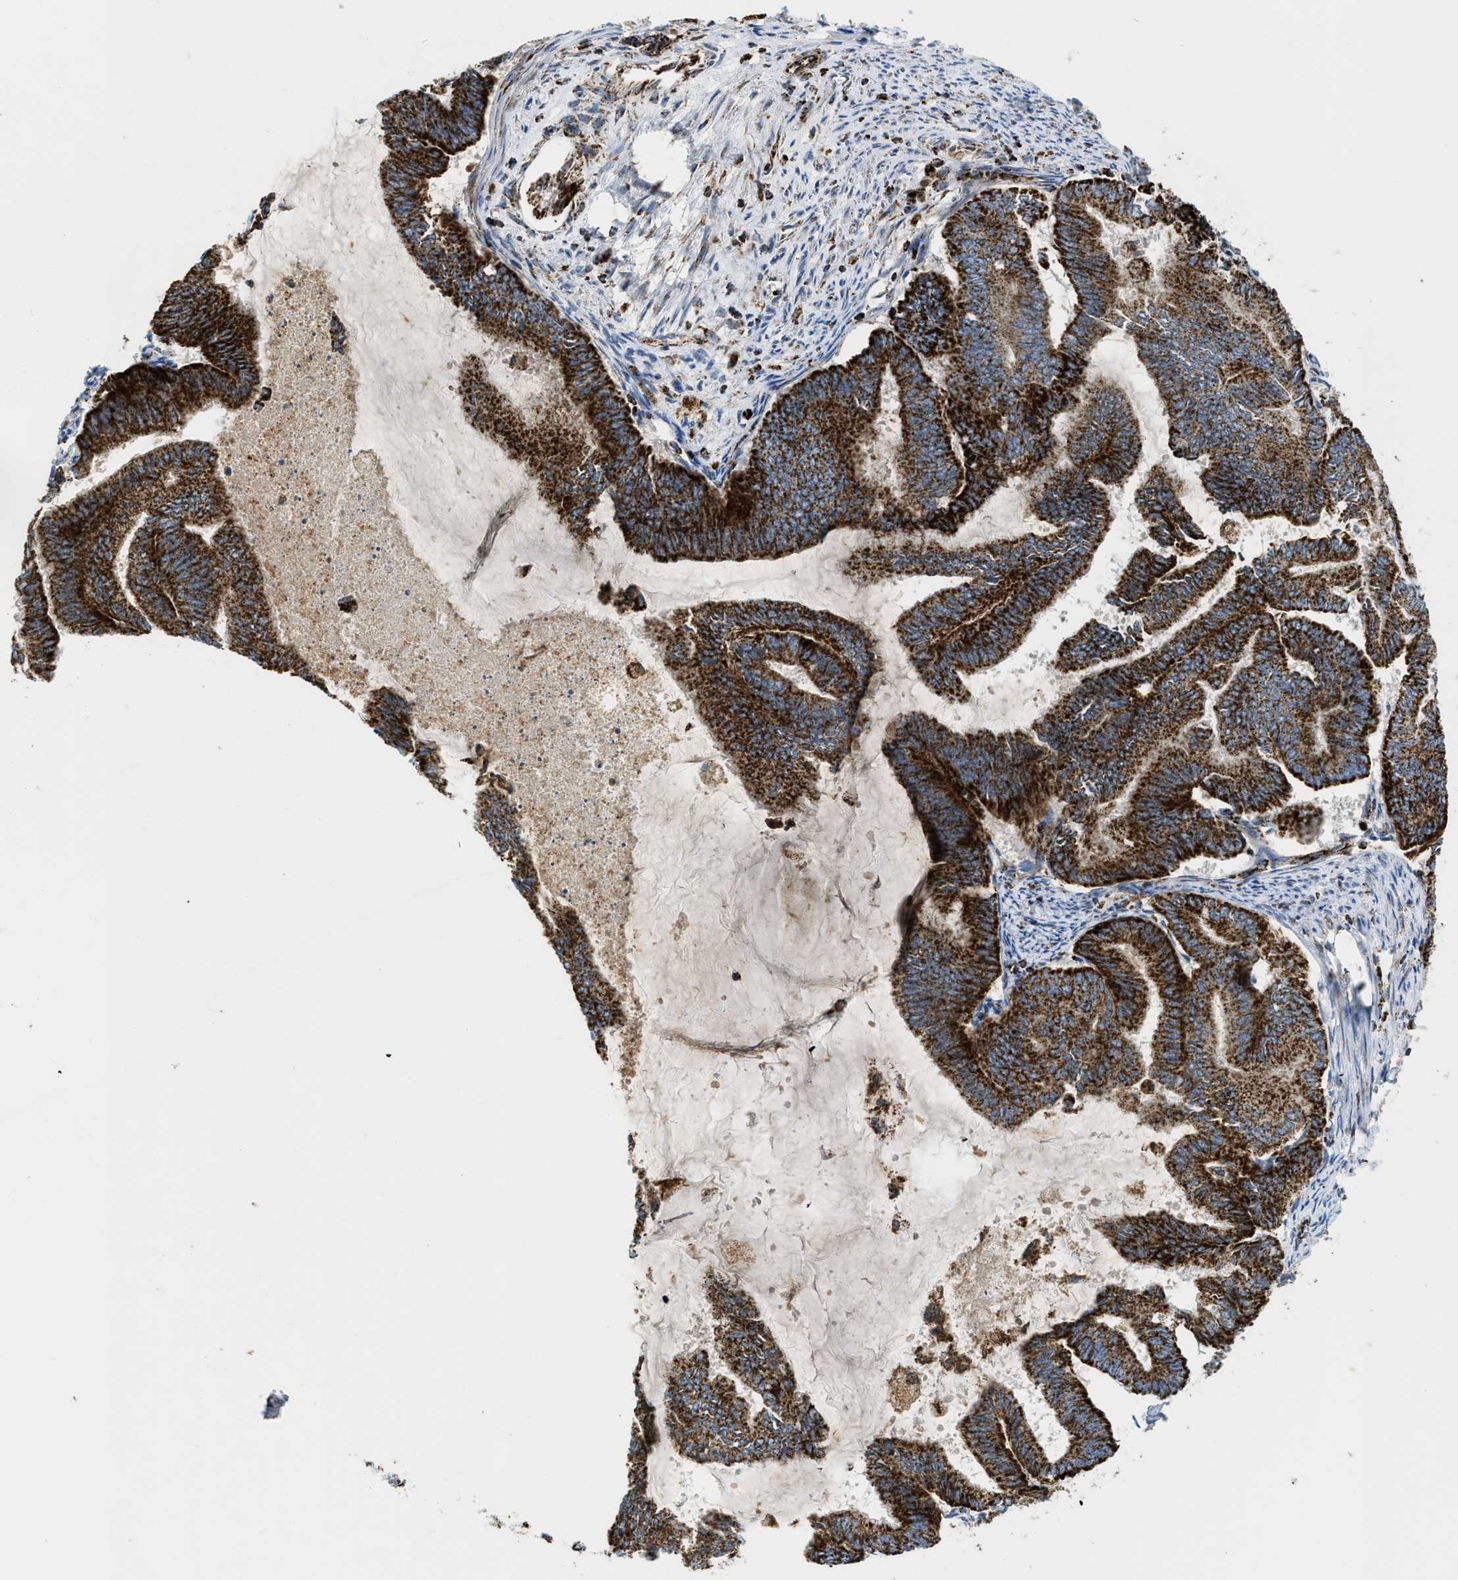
{"staining": {"intensity": "strong", "quantity": ">75%", "location": "cytoplasmic/membranous"}, "tissue": "endometrial cancer", "cell_type": "Tumor cells", "image_type": "cancer", "snomed": [{"axis": "morphology", "description": "Adenocarcinoma, NOS"}, {"axis": "topography", "description": "Endometrium"}], "caption": "Endometrial adenocarcinoma stained for a protein displays strong cytoplasmic/membranous positivity in tumor cells. (Brightfield microscopy of DAB IHC at high magnification).", "gene": "SQOR", "patient": {"sex": "female", "age": 86}}